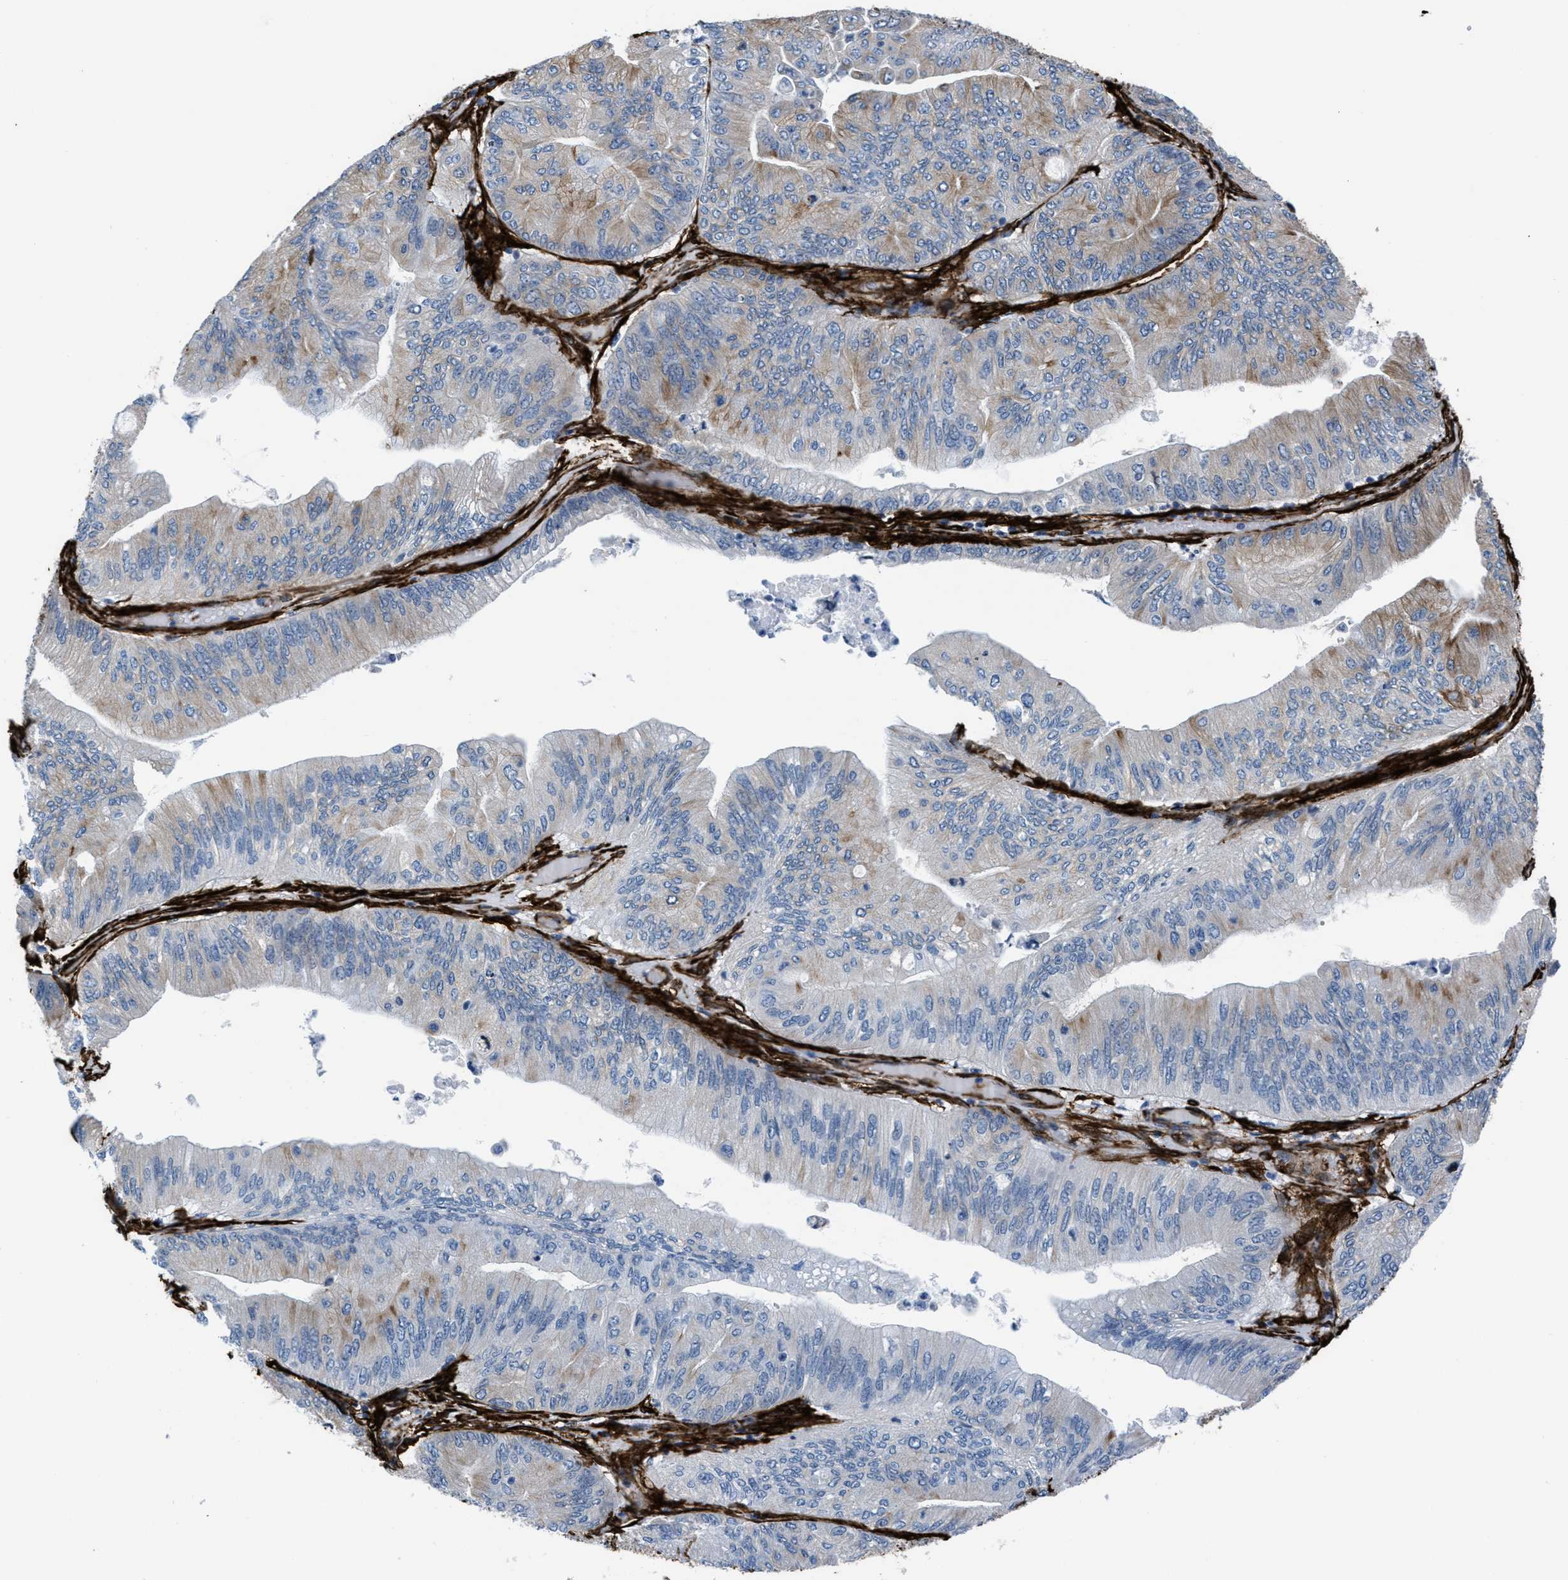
{"staining": {"intensity": "weak", "quantity": "25%-75%", "location": "cytoplasmic/membranous"}, "tissue": "ovarian cancer", "cell_type": "Tumor cells", "image_type": "cancer", "snomed": [{"axis": "morphology", "description": "Cystadenocarcinoma, mucinous, NOS"}, {"axis": "topography", "description": "Ovary"}], "caption": "Immunohistochemistry of human mucinous cystadenocarcinoma (ovarian) reveals low levels of weak cytoplasmic/membranous positivity in approximately 25%-75% of tumor cells.", "gene": "CALD1", "patient": {"sex": "female", "age": 61}}